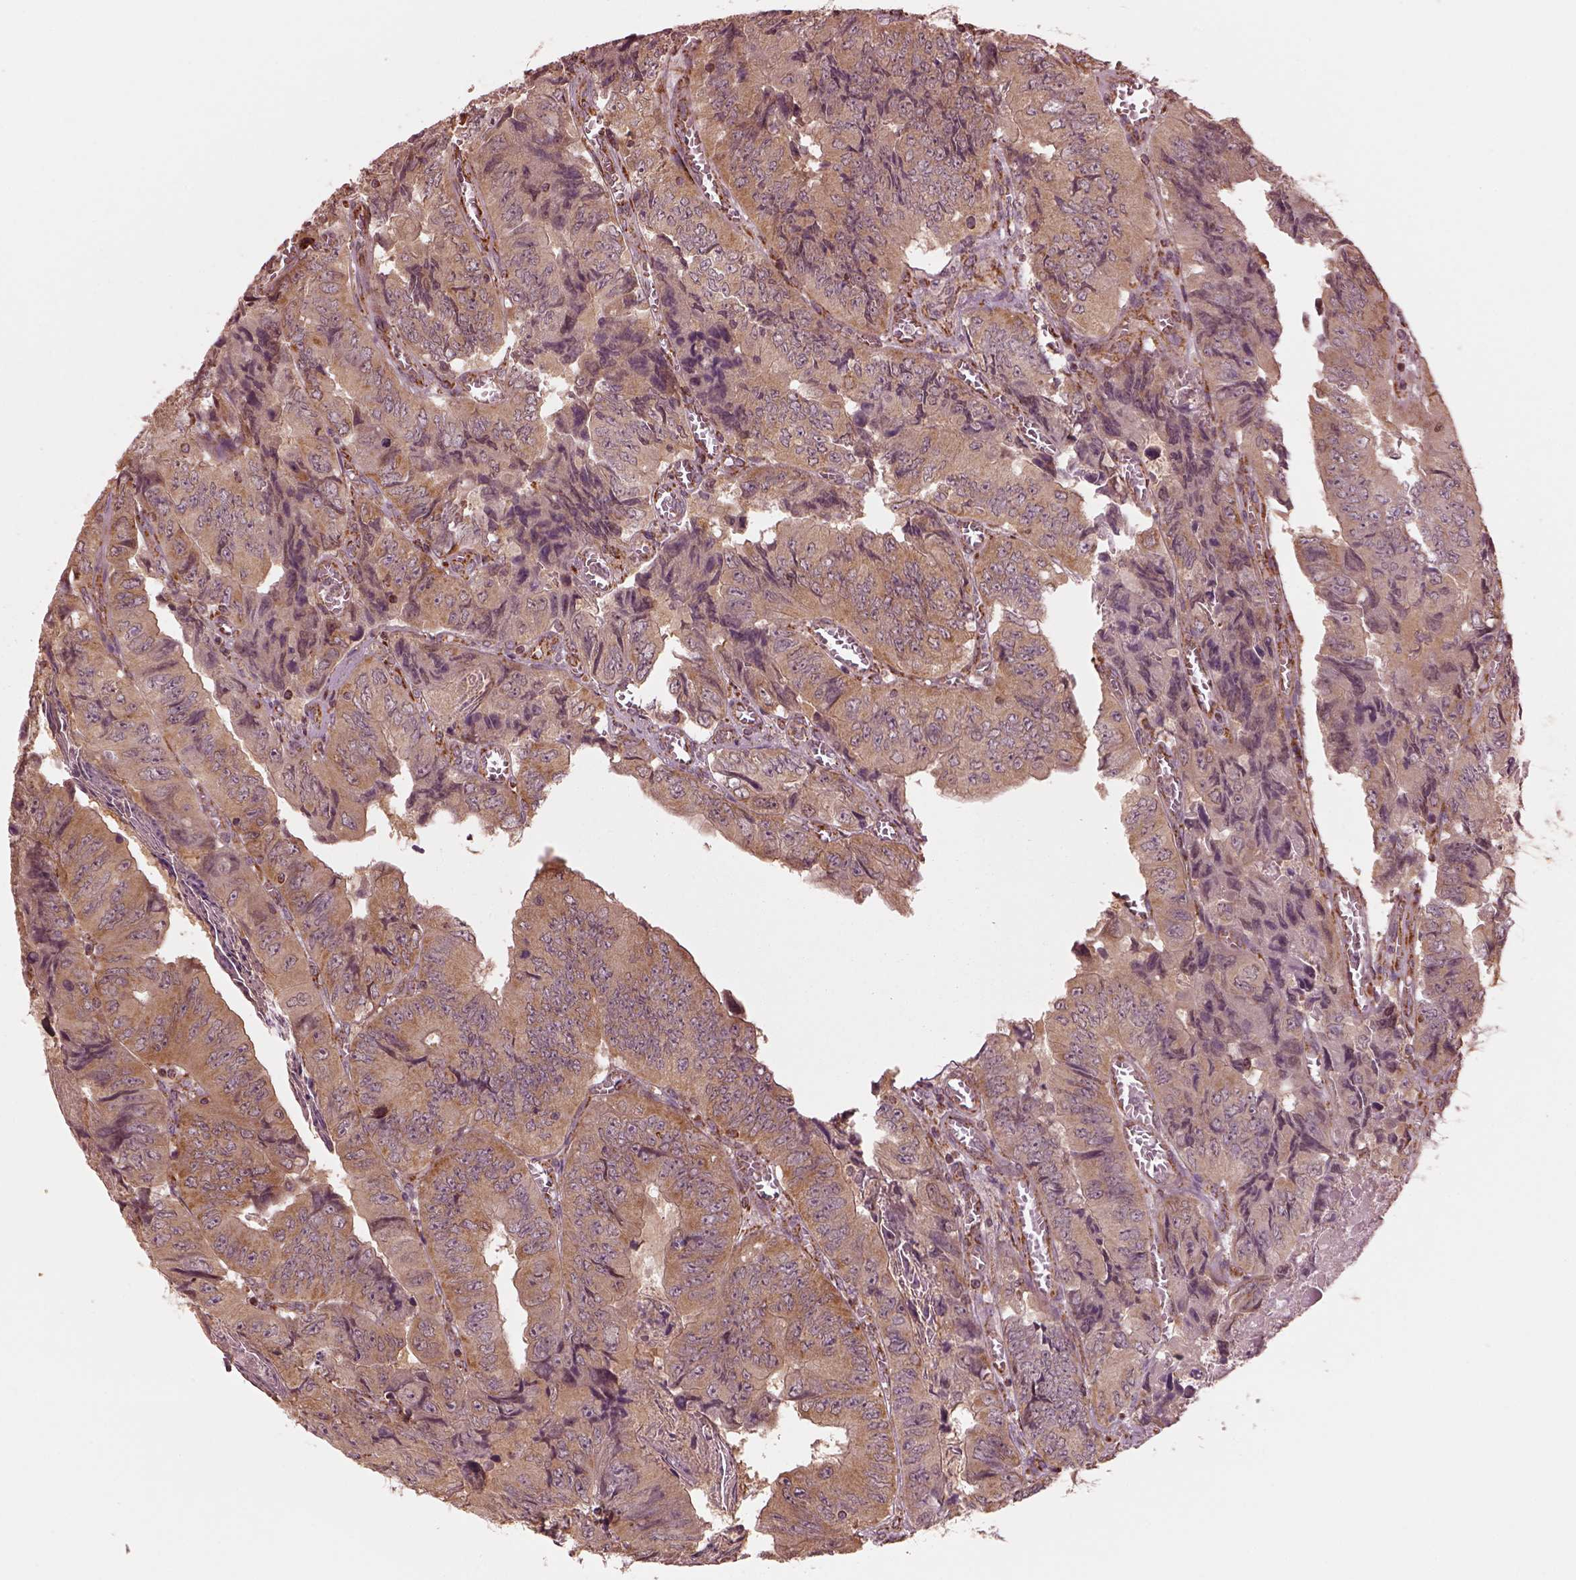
{"staining": {"intensity": "moderate", "quantity": ">75%", "location": "cytoplasmic/membranous"}, "tissue": "colorectal cancer", "cell_type": "Tumor cells", "image_type": "cancer", "snomed": [{"axis": "morphology", "description": "Adenocarcinoma, NOS"}, {"axis": "topography", "description": "Colon"}], "caption": "This is an image of immunohistochemistry (IHC) staining of adenocarcinoma (colorectal), which shows moderate expression in the cytoplasmic/membranous of tumor cells.", "gene": "NDUFB10", "patient": {"sex": "female", "age": 84}}